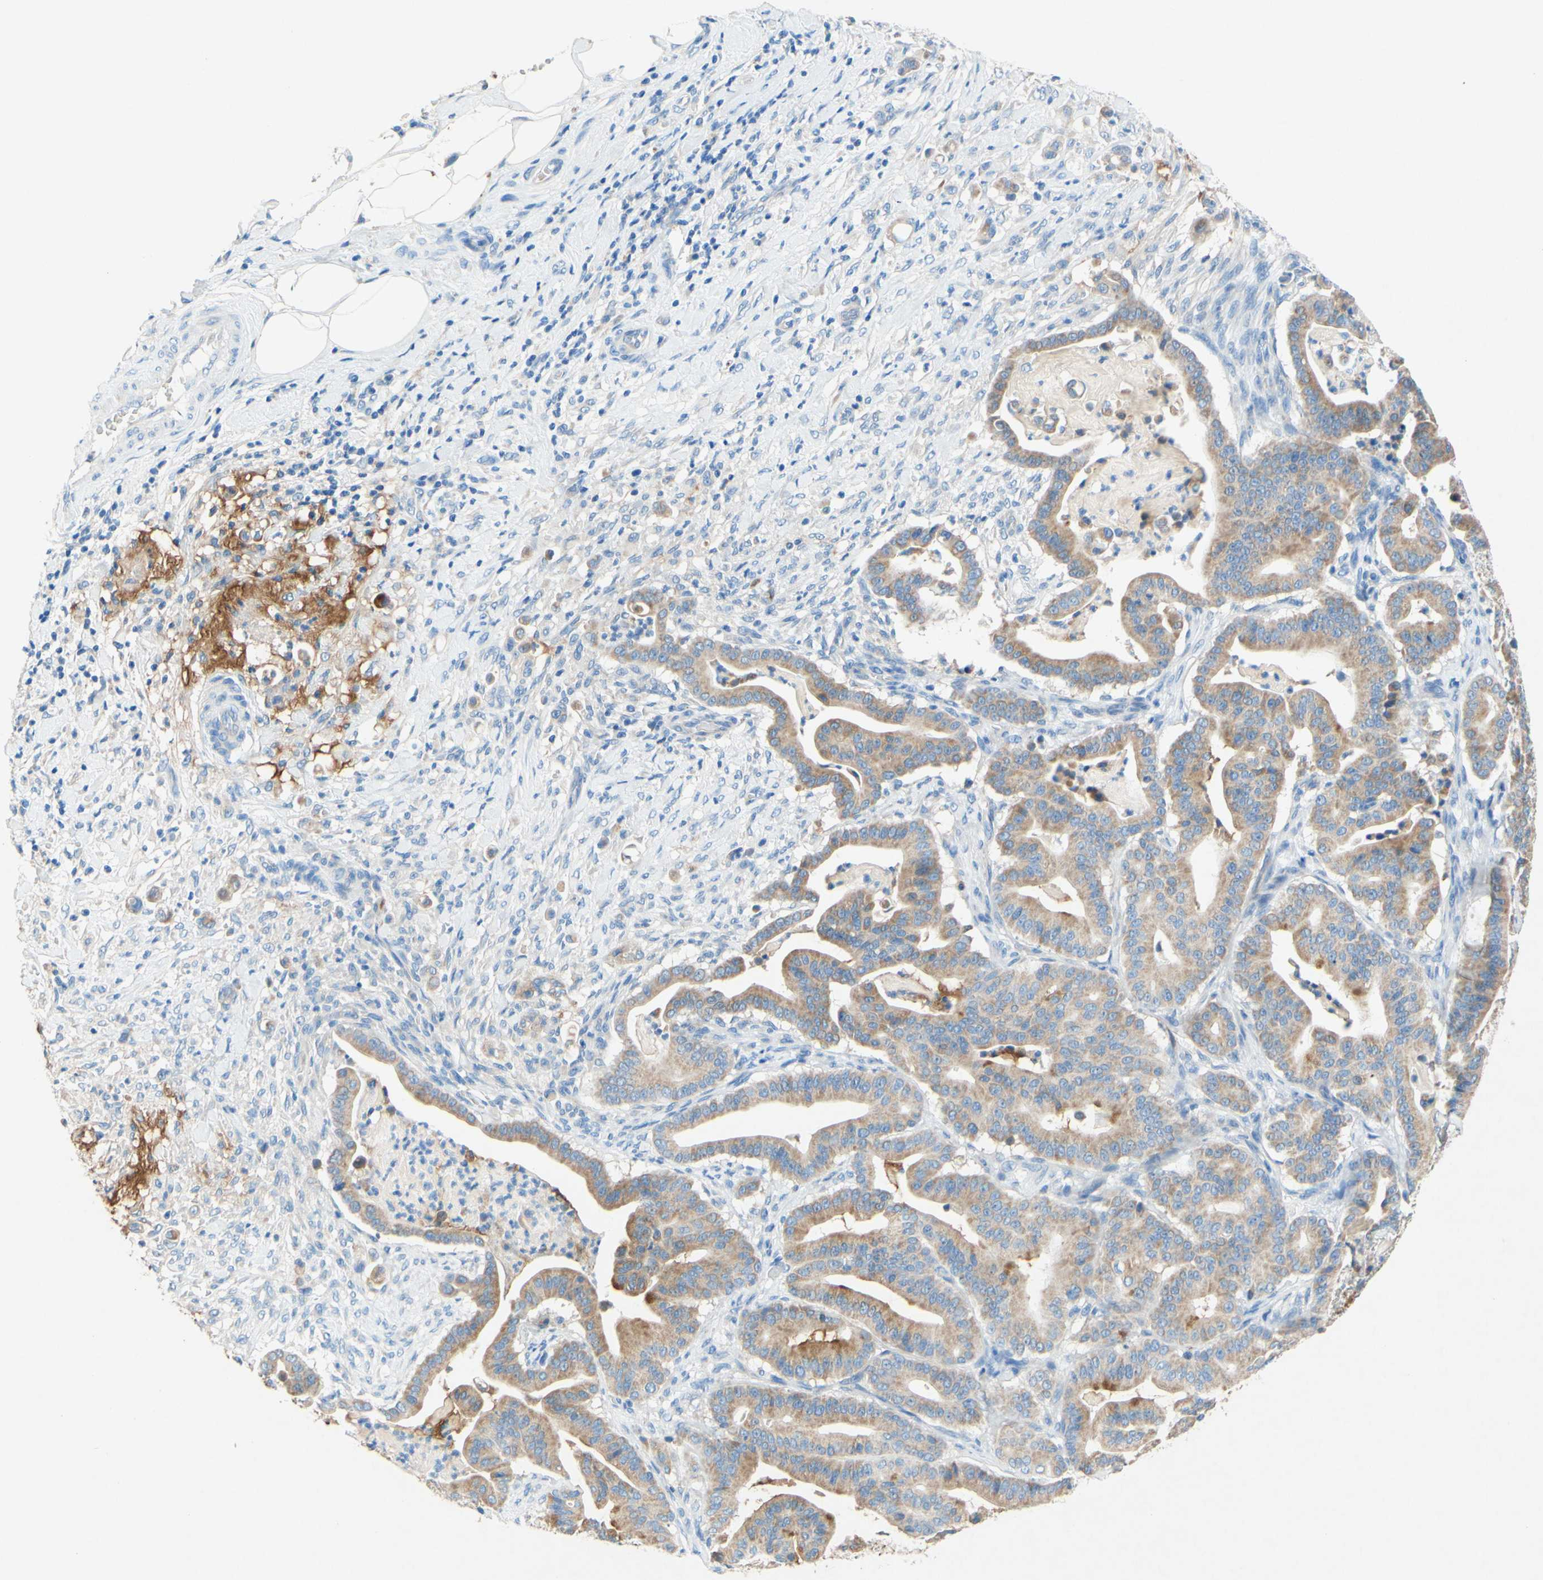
{"staining": {"intensity": "weak", "quantity": ">75%", "location": "cytoplasmic/membranous"}, "tissue": "pancreatic cancer", "cell_type": "Tumor cells", "image_type": "cancer", "snomed": [{"axis": "morphology", "description": "Adenocarcinoma, NOS"}, {"axis": "topography", "description": "Pancreas"}], "caption": "About >75% of tumor cells in human pancreatic cancer demonstrate weak cytoplasmic/membranous protein staining as visualized by brown immunohistochemical staining.", "gene": "SLC46A1", "patient": {"sex": "male", "age": 63}}